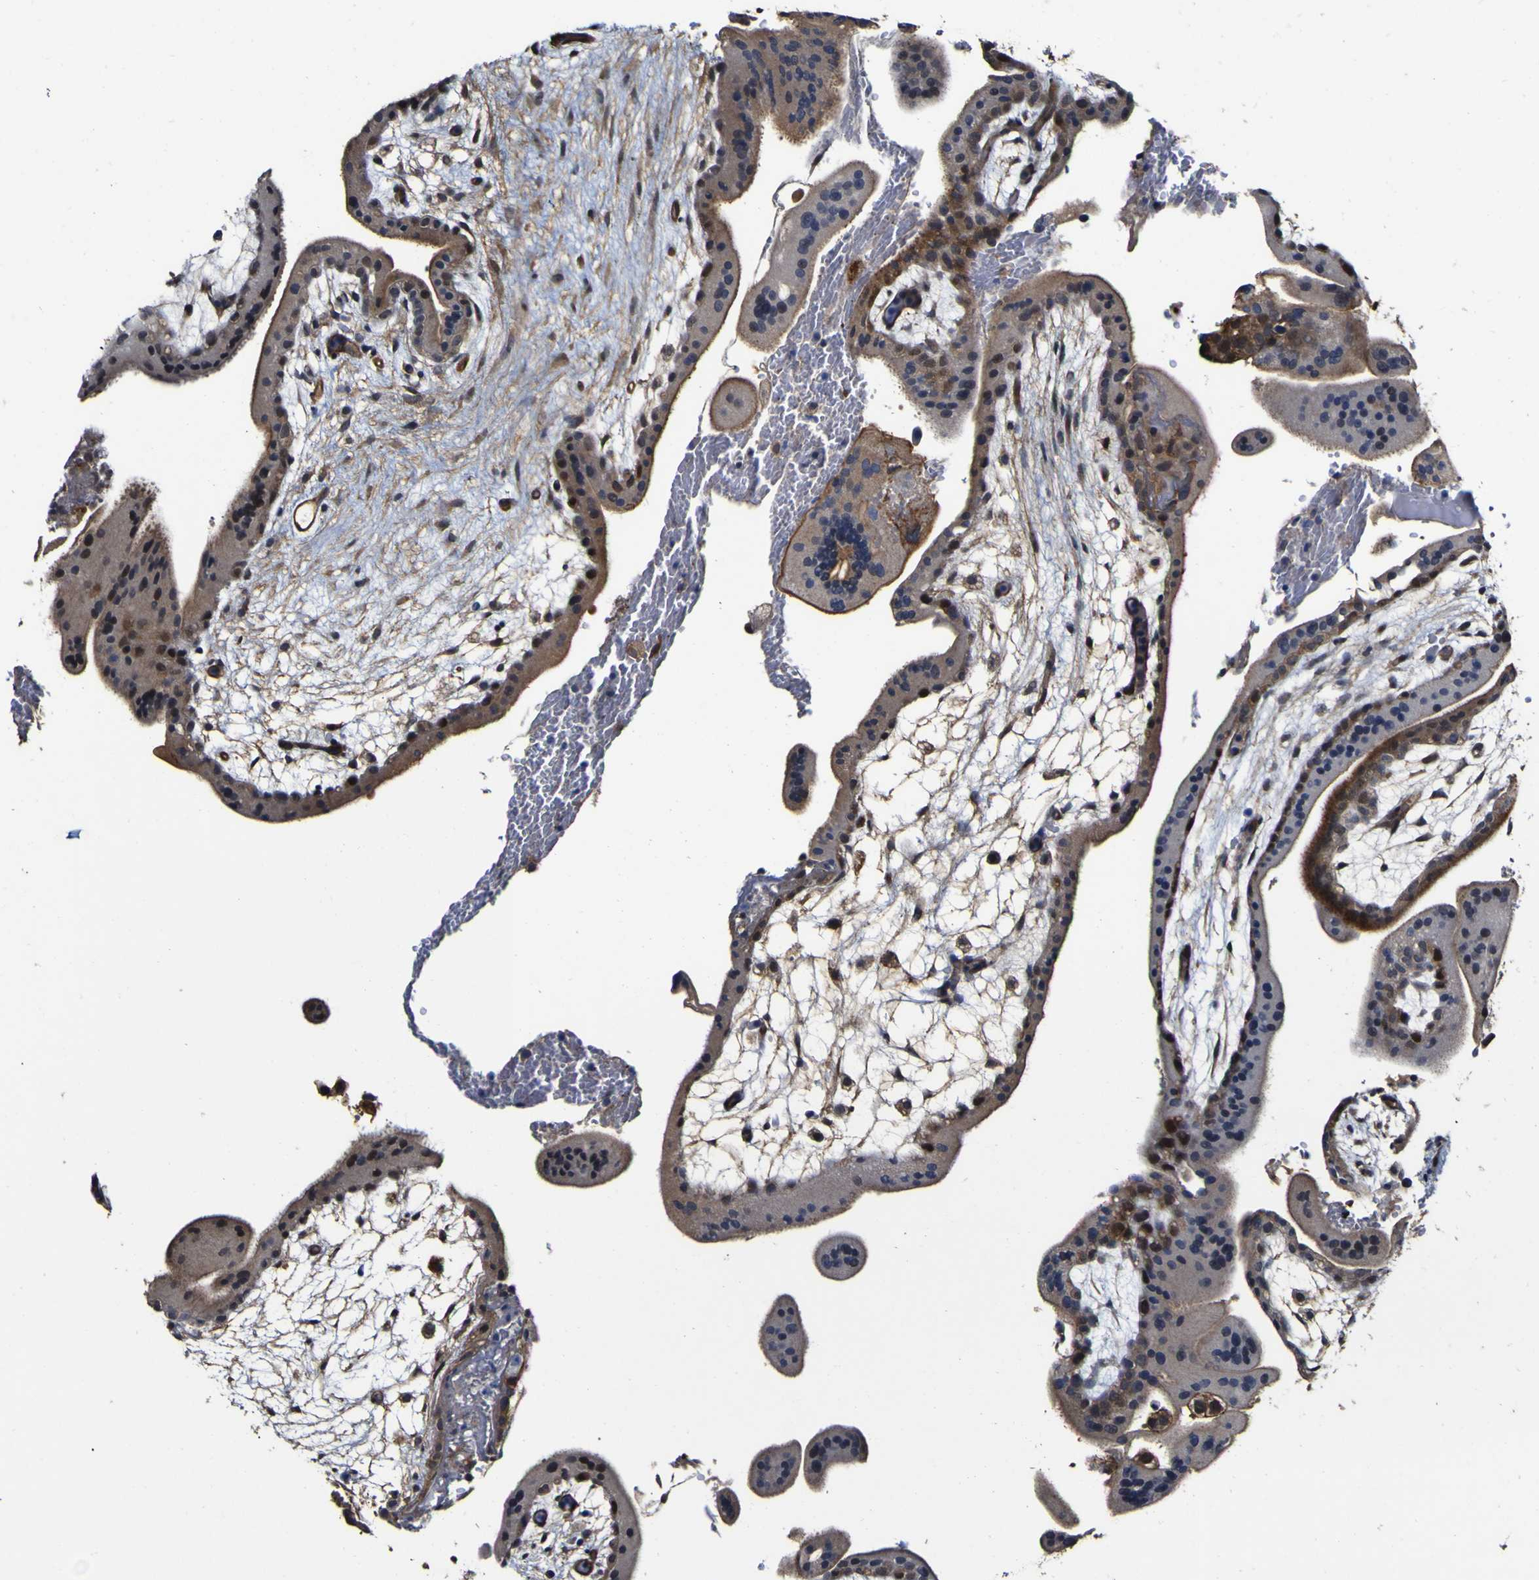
{"staining": {"intensity": "strong", "quantity": ">75%", "location": "cytoplasmic/membranous"}, "tissue": "placenta", "cell_type": "Trophoblastic cells", "image_type": "normal", "snomed": [{"axis": "morphology", "description": "Normal tissue, NOS"}, {"axis": "topography", "description": "Placenta"}], "caption": "High-power microscopy captured an immunohistochemistry micrograph of normal placenta, revealing strong cytoplasmic/membranous expression in about >75% of trophoblastic cells. The protein of interest is stained brown, and the nuclei are stained in blue (DAB (3,3'-diaminobenzidine) IHC with brightfield microscopy, high magnification).", "gene": "CCL2", "patient": {"sex": "female", "age": 35}}